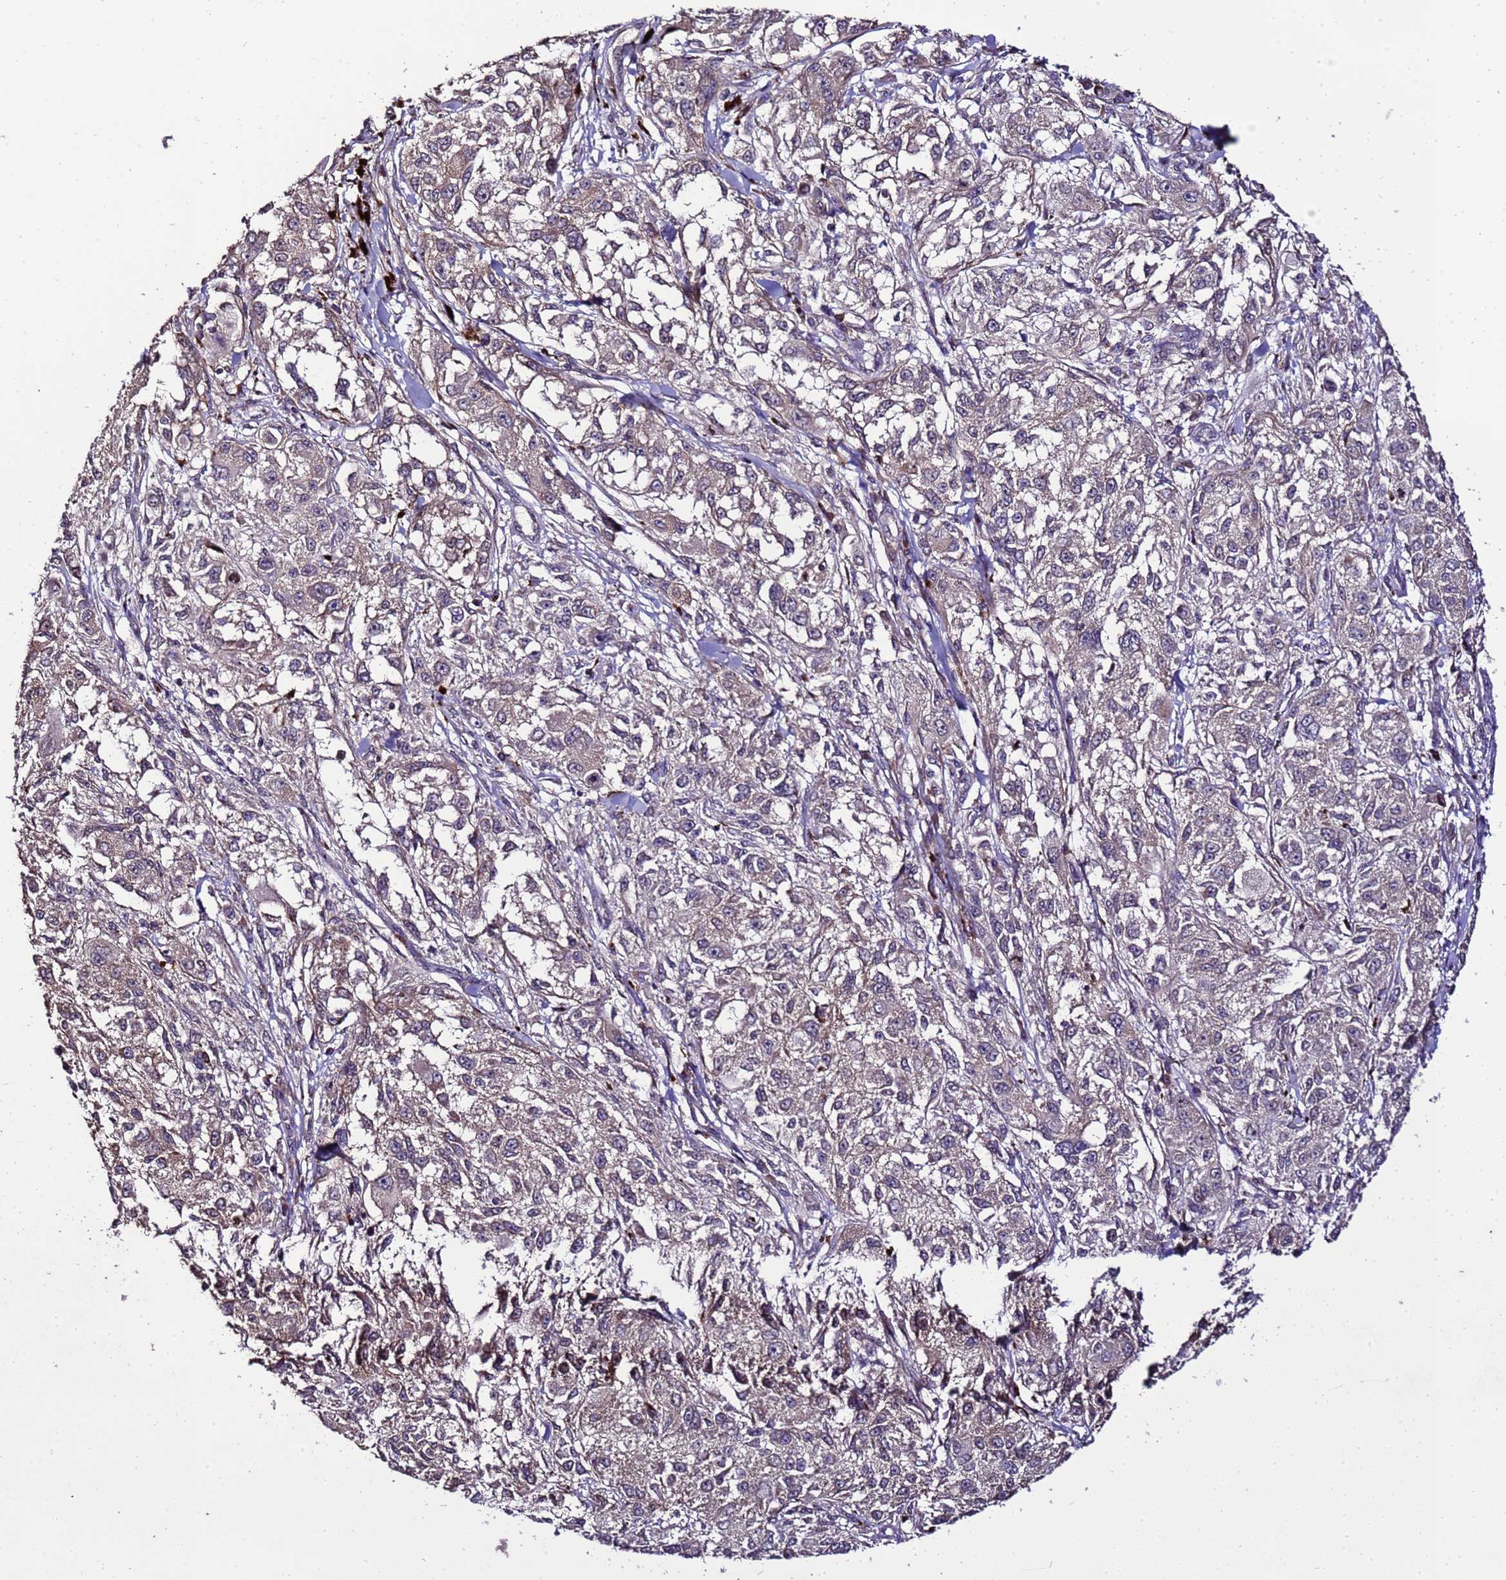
{"staining": {"intensity": "weak", "quantity": "25%-75%", "location": "cytoplasmic/membranous"}, "tissue": "melanoma", "cell_type": "Tumor cells", "image_type": "cancer", "snomed": [{"axis": "morphology", "description": "Necrosis, NOS"}, {"axis": "morphology", "description": "Malignant melanoma, NOS"}, {"axis": "topography", "description": "Skin"}], "caption": "Protein staining shows weak cytoplasmic/membranous positivity in approximately 25%-75% of tumor cells in melanoma.", "gene": "ZNF329", "patient": {"sex": "female", "age": 87}}